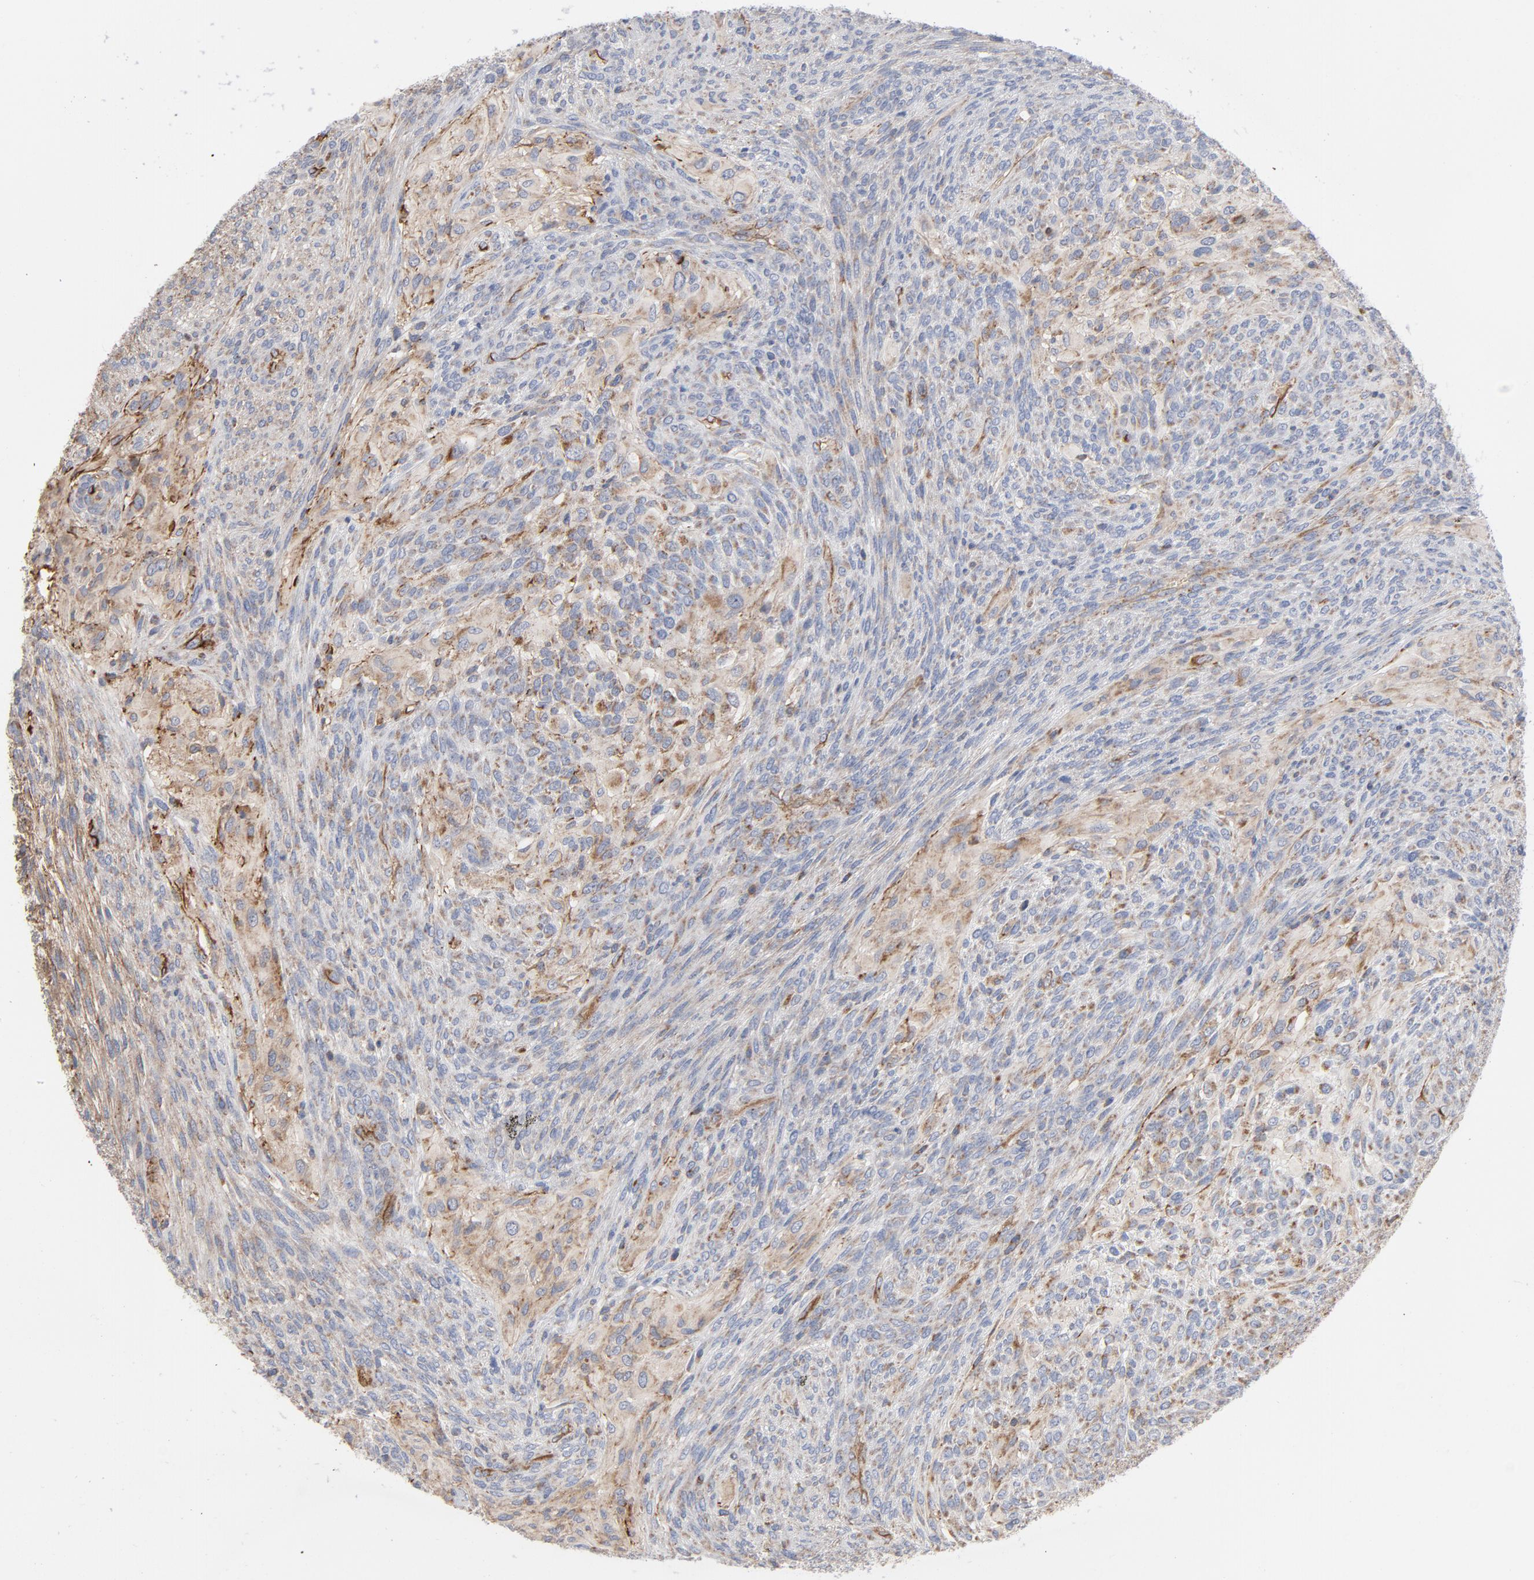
{"staining": {"intensity": "moderate", "quantity": "25%-75%", "location": "cytoplasmic/membranous"}, "tissue": "glioma", "cell_type": "Tumor cells", "image_type": "cancer", "snomed": [{"axis": "morphology", "description": "Glioma, malignant, High grade"}, {"axis": "topography", "description": "Cerebral cortex"}], "caption": "High-magnification brightfield microscopy of glioma stained with DAB (brown) and counterstained with hematoxylin (blue). tumor cells exhibit moderate cytoplasmic/membranous positivity is seen in about25%-75% of cells.", "gene": "OXA1L", "patient": {"sex": "female", "age": 55}}